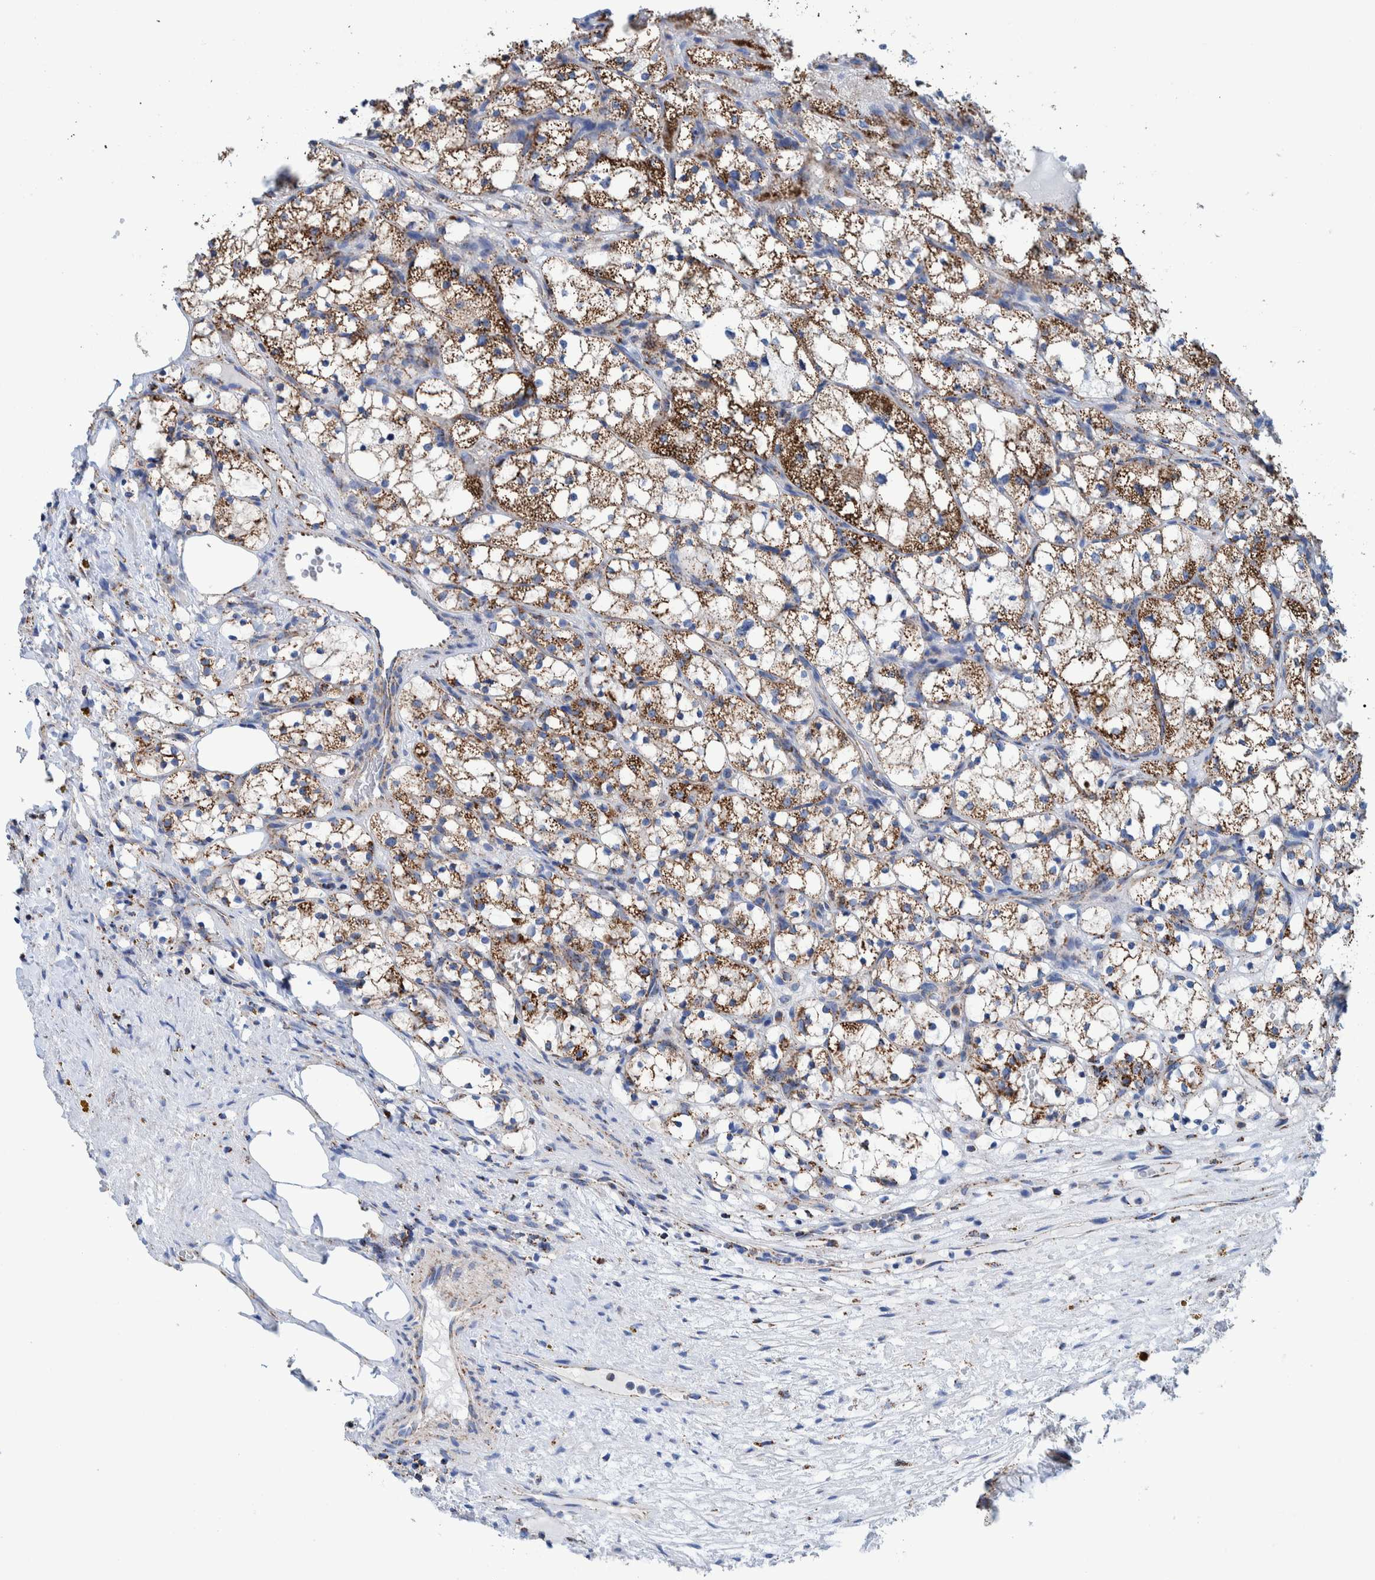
{"staining": {"intensity": "moderate", "quantity": ">75%", "location": "cytoplasmic/membranous"}, "tissue": "renal cancer", "cell_type": "Tumor cells", "image_type": "cancer", "snomed": [{"axis": "morphology", "description": "Adenocarcinoma, NOS"}, {"axis": "topography", "description": "Kidney"}], "caption": "The image reveals staining of adenocarcinoma (renal), revealing moderate cytoplasmic/membranous protein positivity (brown color) within tumor cells.", "gene": "DECR1", "patient": {"sex": "female", "age": 69}}